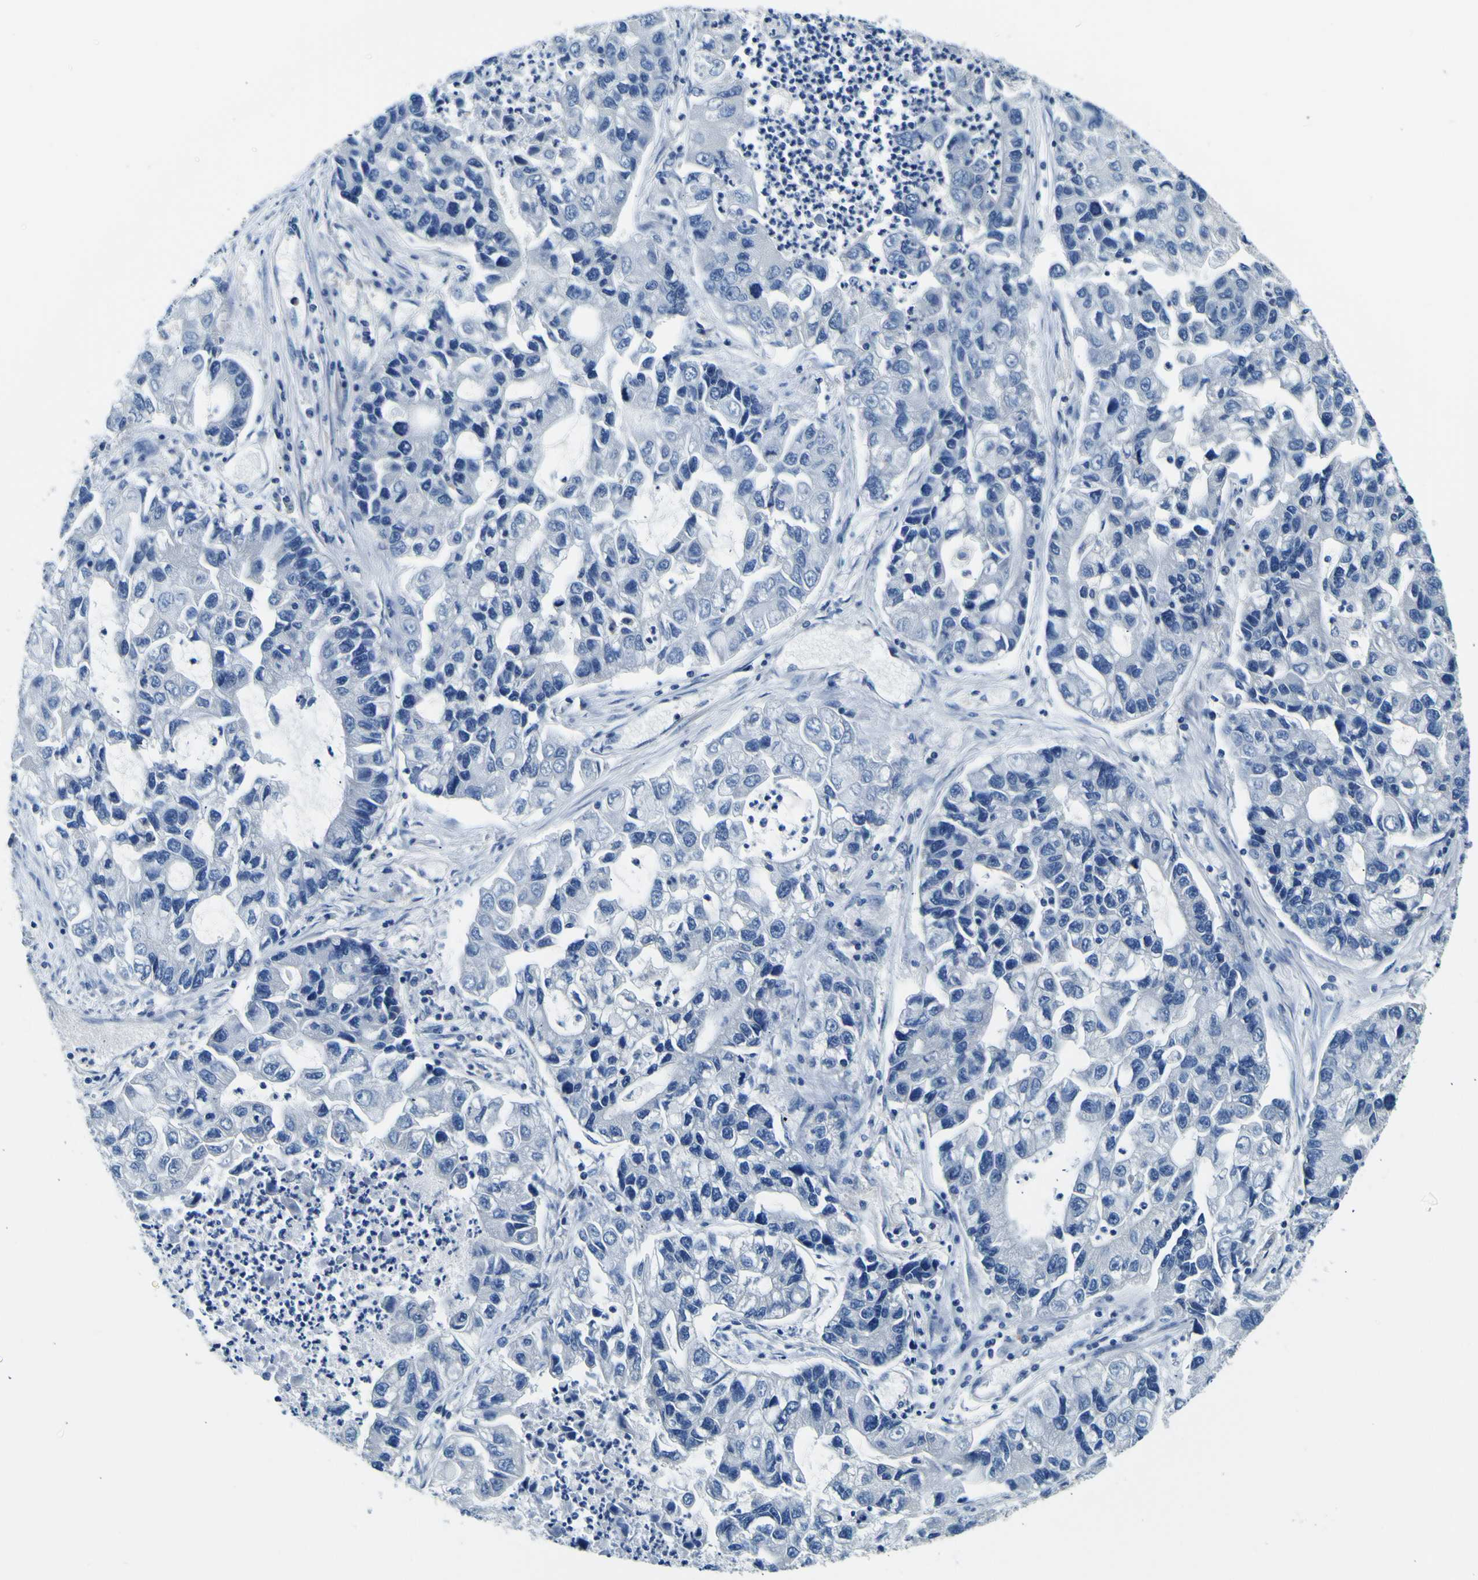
{"staining": {"intensity": "negative", "quantity": "none", "location": "none"}, "tissue": "lung cancer", "cell_type": "Tumor cells", "image_type": "cancer", "snomed": [{"axis": "morphology", "description": "Adenocarcinoma, NOS"}, {"axis": "topography", "description": "Lung"}], "caption": "Tumor cells are negative for brown protein staining in lung adenocarcinoma.", "gene": "ADGRA2", "patient": {"sex": "female", "age": 51}}